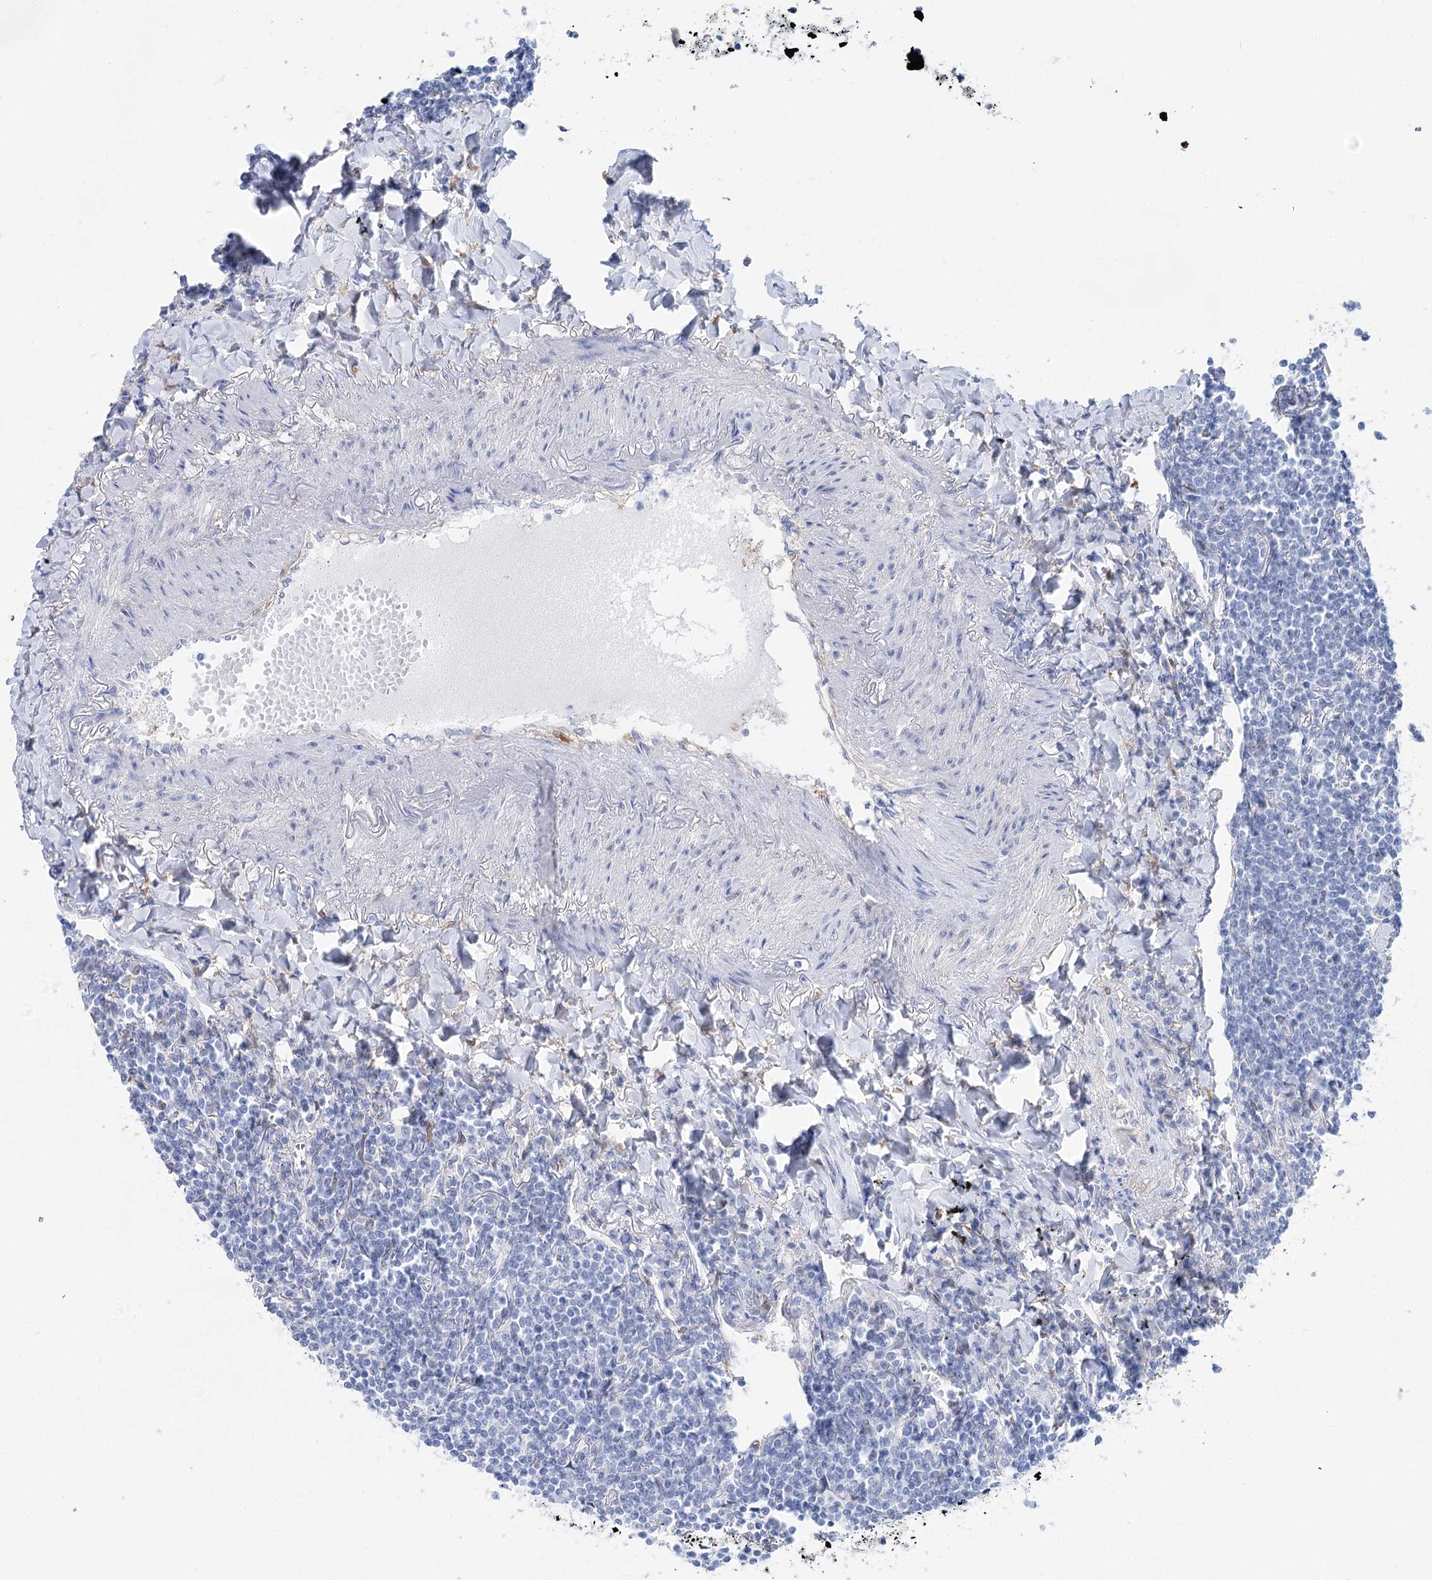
{"staining": {"intensity": "negative", "quantity": "none", "location": "none"}, "tissue": "lymphoma", "cell_type": "Tumor cells", "image_type": "cancer", "snomed": [{"axis": "morphology", "description": "Malignant lymphoma, non-Hodgkin's type, Low grade"}, {"axis": "topography", "description": "Lung"}], "caption": "Image shows no protein expression in tumor cells of lymphoma tissue. Brightfield microscopy of IHC stained with DAB (3,3'-diaminobenzidine) (brown) and hematoxylin (blue), captured at high magnification.", "gene": "UGDH", "patient": {"sex": "female", "age": 71}}